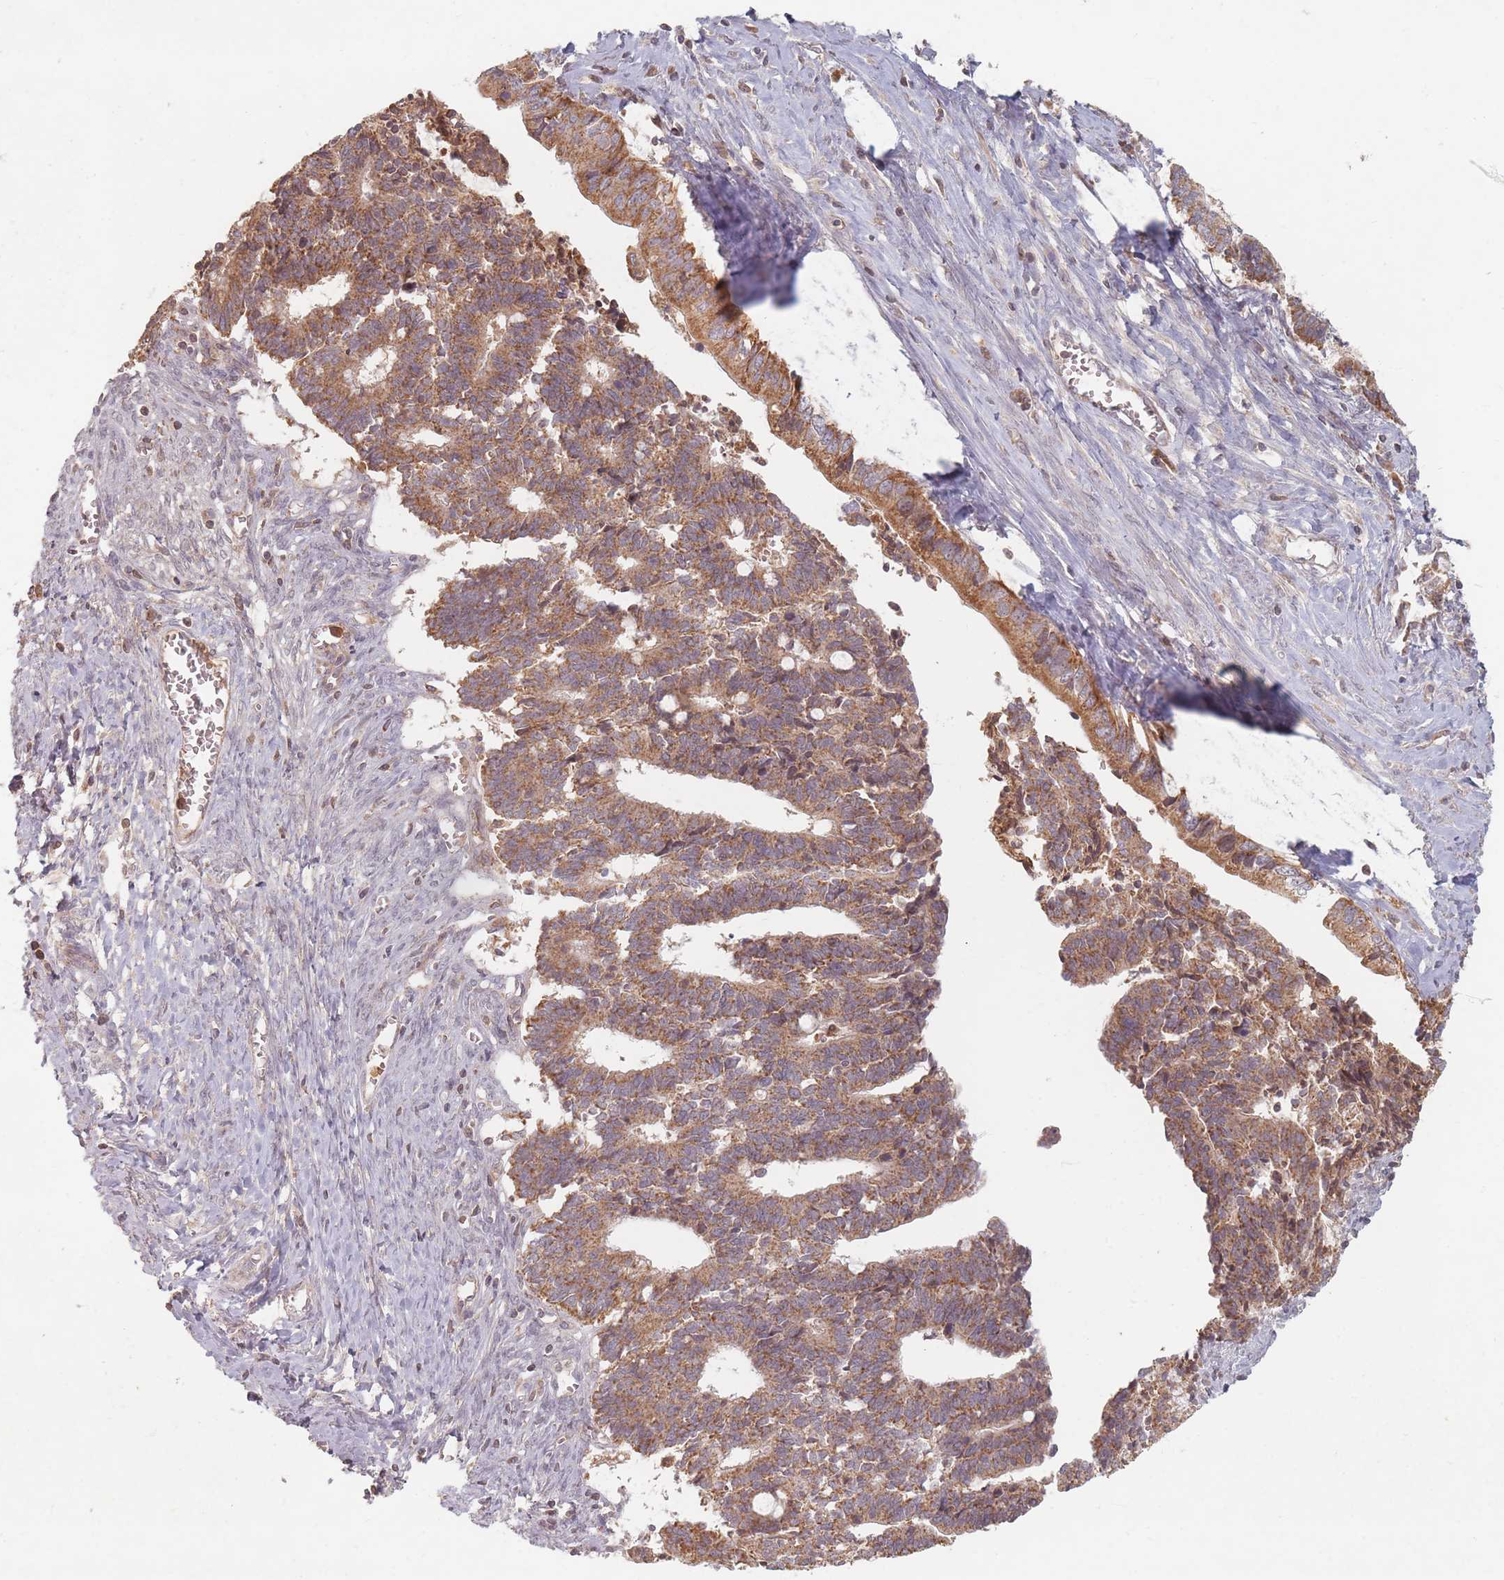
{"staining": {"intensity": "moderate", "quantity": ">75%", "location": "cytoplasmic/membranous"}, "tissue": "cervical cancer", "cell_type": "Tumor cells", "image_type": "cancer", "snomed": [{"axis": "morphology", "description": "Adenocarcinoma, NOS"}, {"axis": "topography", "description": "Cervix"}], "caption": "A histopathology image showing moderate cytoplasmic/membranous expression in approximately >75% of tumor cells in cervical cancer, as visualized by brown immunohistochemical staining.", "gene": "OR2M4", "patient": {"sex": "female", "age": 44}}